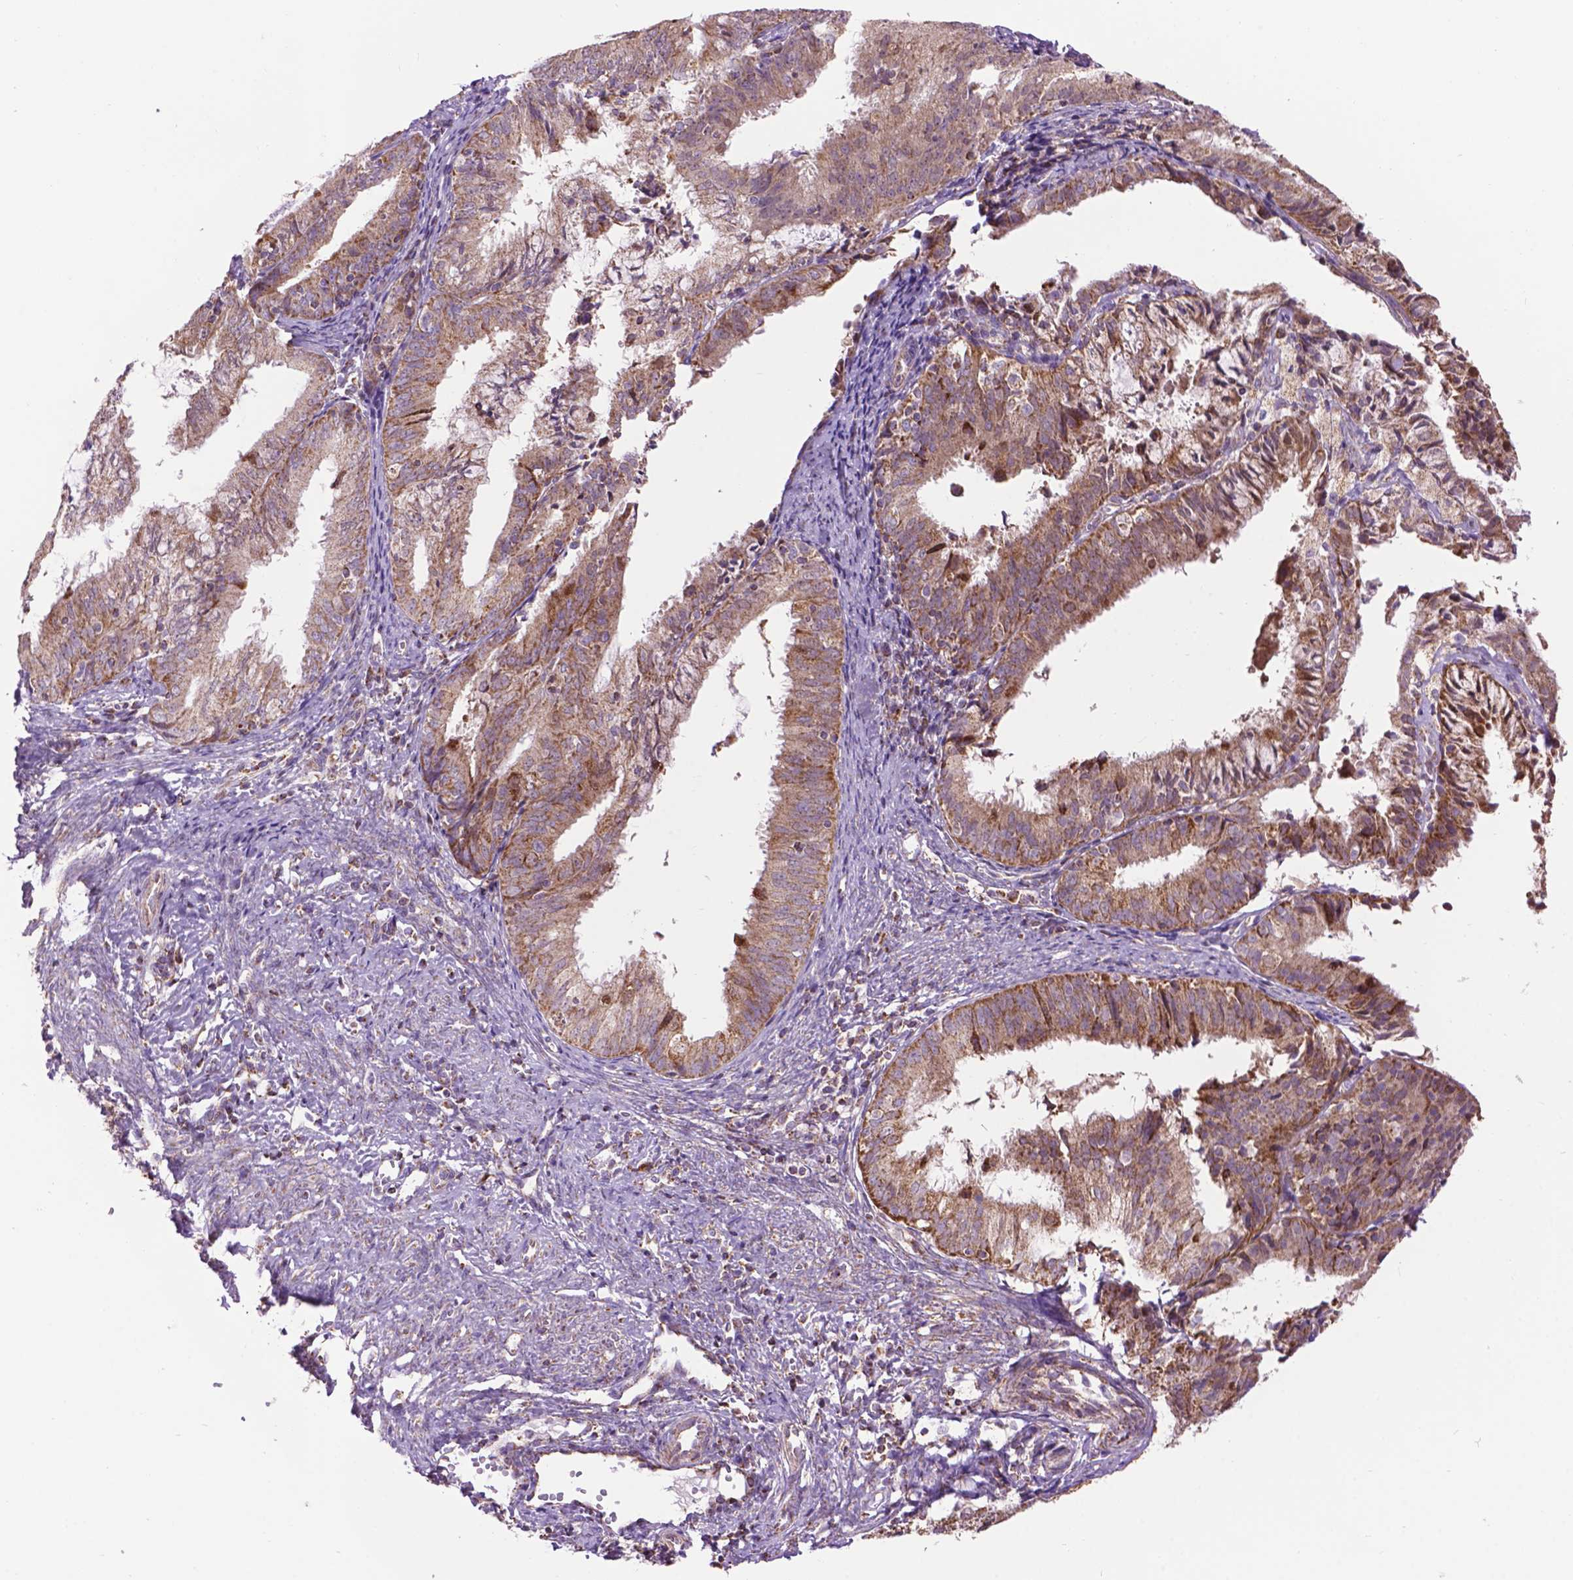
{"staining": {"intensity": "moderate", "quantity": ">75%", "location": "cytoplasmic/membranous"}, "tissue": "endometrial cancer", "cell_type": "Tumor cells", "image_type": "cancer", "snomed": [{"axis": "morphology", "description": "Adenocarcinoma, NOS"}, {"axis": "topography", "description": "Endometrium"}], "caption": "Protein expression analysis of adenocarcinoma (endometrial) displays moderate cytoplasmic/membranous expression in approximately >75% of tumor cells. (DAB (3,3'-diaminobenzidine) IHC with brightfield microscopy, high magnification).", "gene": "PYCR3", "patient": {"sex": "female", "age": 57}}